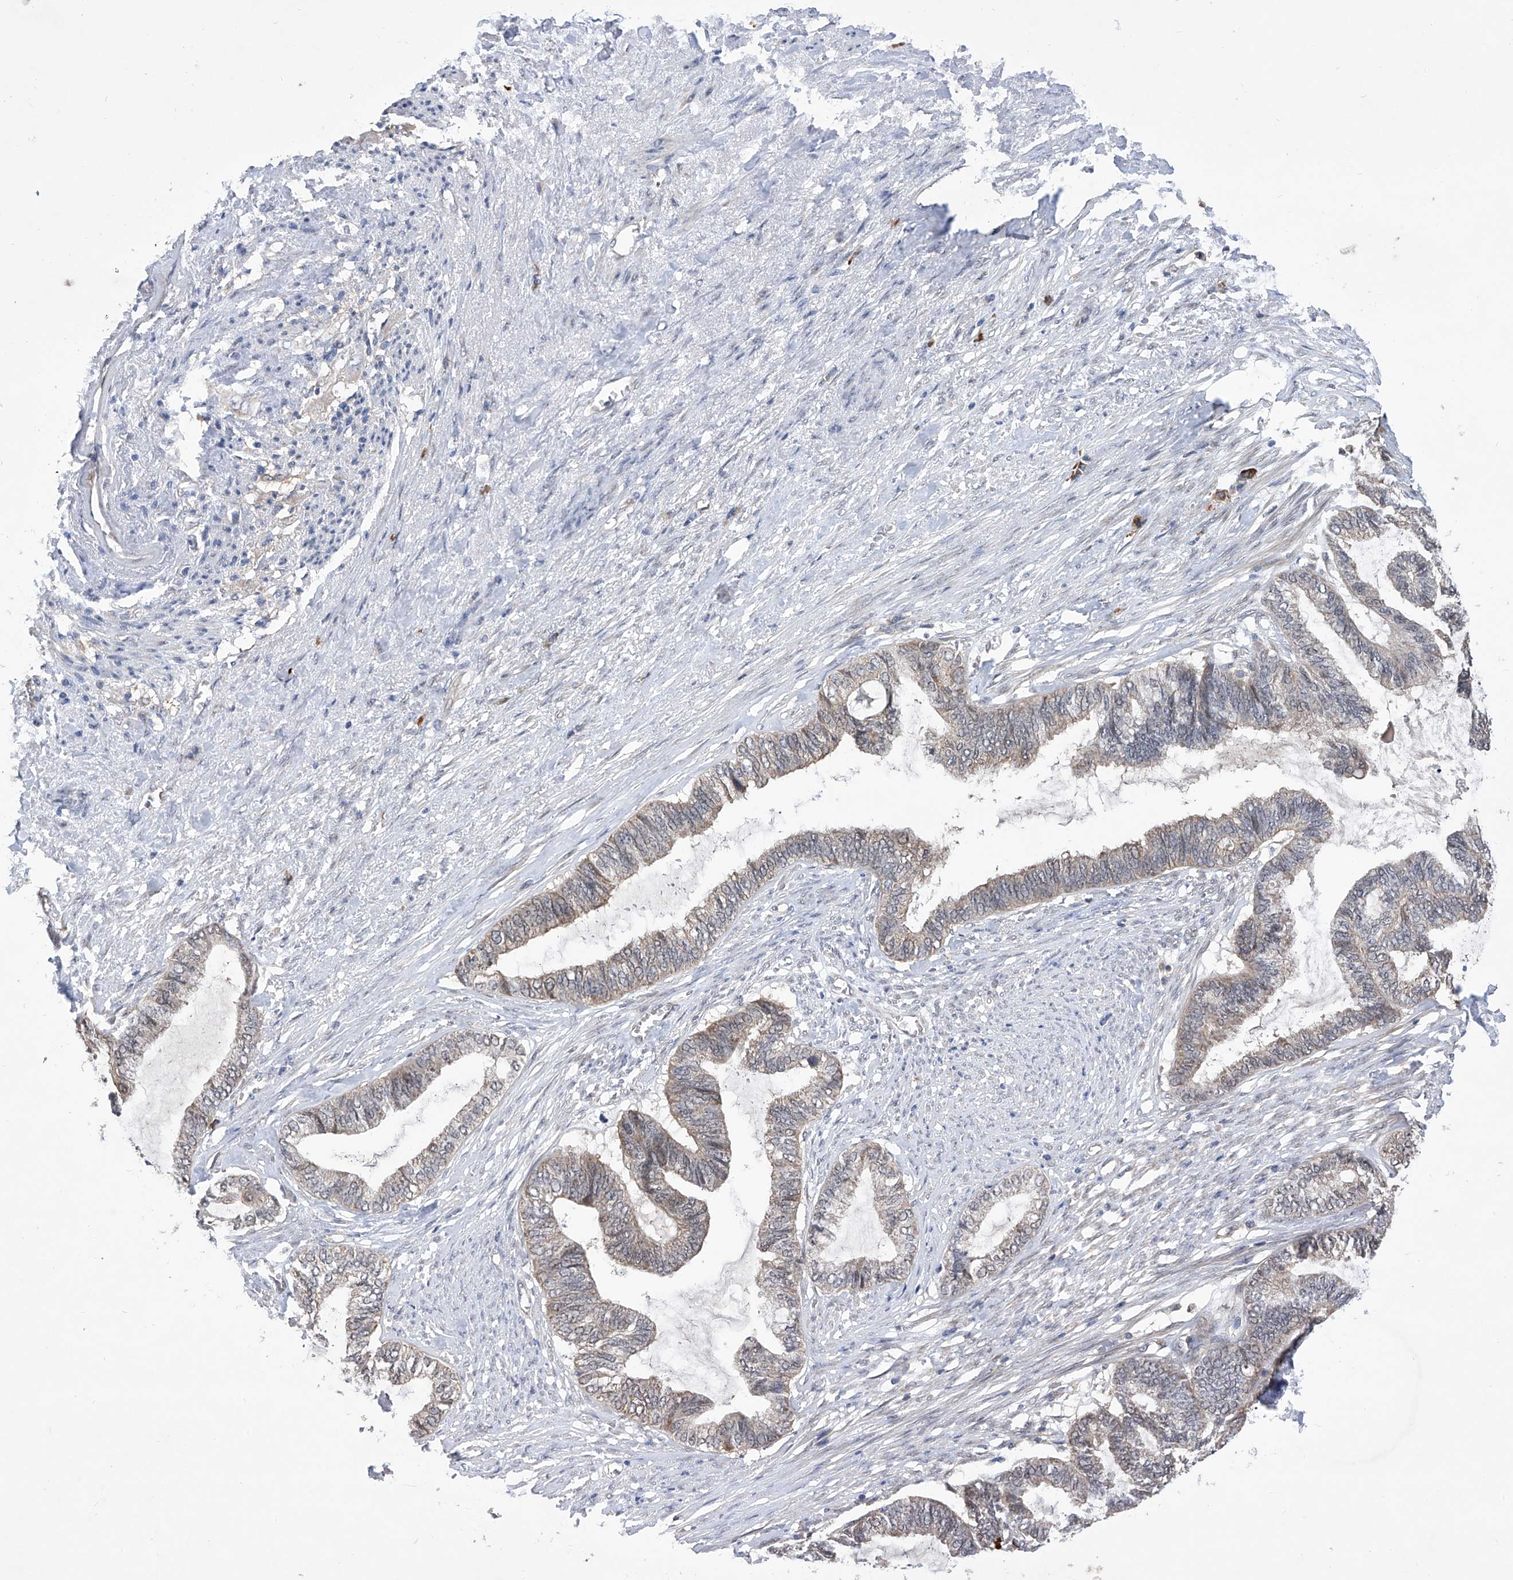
{"staining": {"intensity": "negative", "quantity": "none", "location": "none"}, "tissue": "endometrial cancer", "cell_type": "Tumor cells", "image_type": "cancer", "snomed": [{"axis": "morphology", "description": "Adenocarcinoma, NOS"}, {"axis": "topography", "description": "Endometrium"}], "caption": "Immunohistochemistry (IHC) of endometrial adenocarcinoma exhibits no positivity in tumor cells.", "gene": "USP45", "patient": {"sex": "female", "age": 86}}